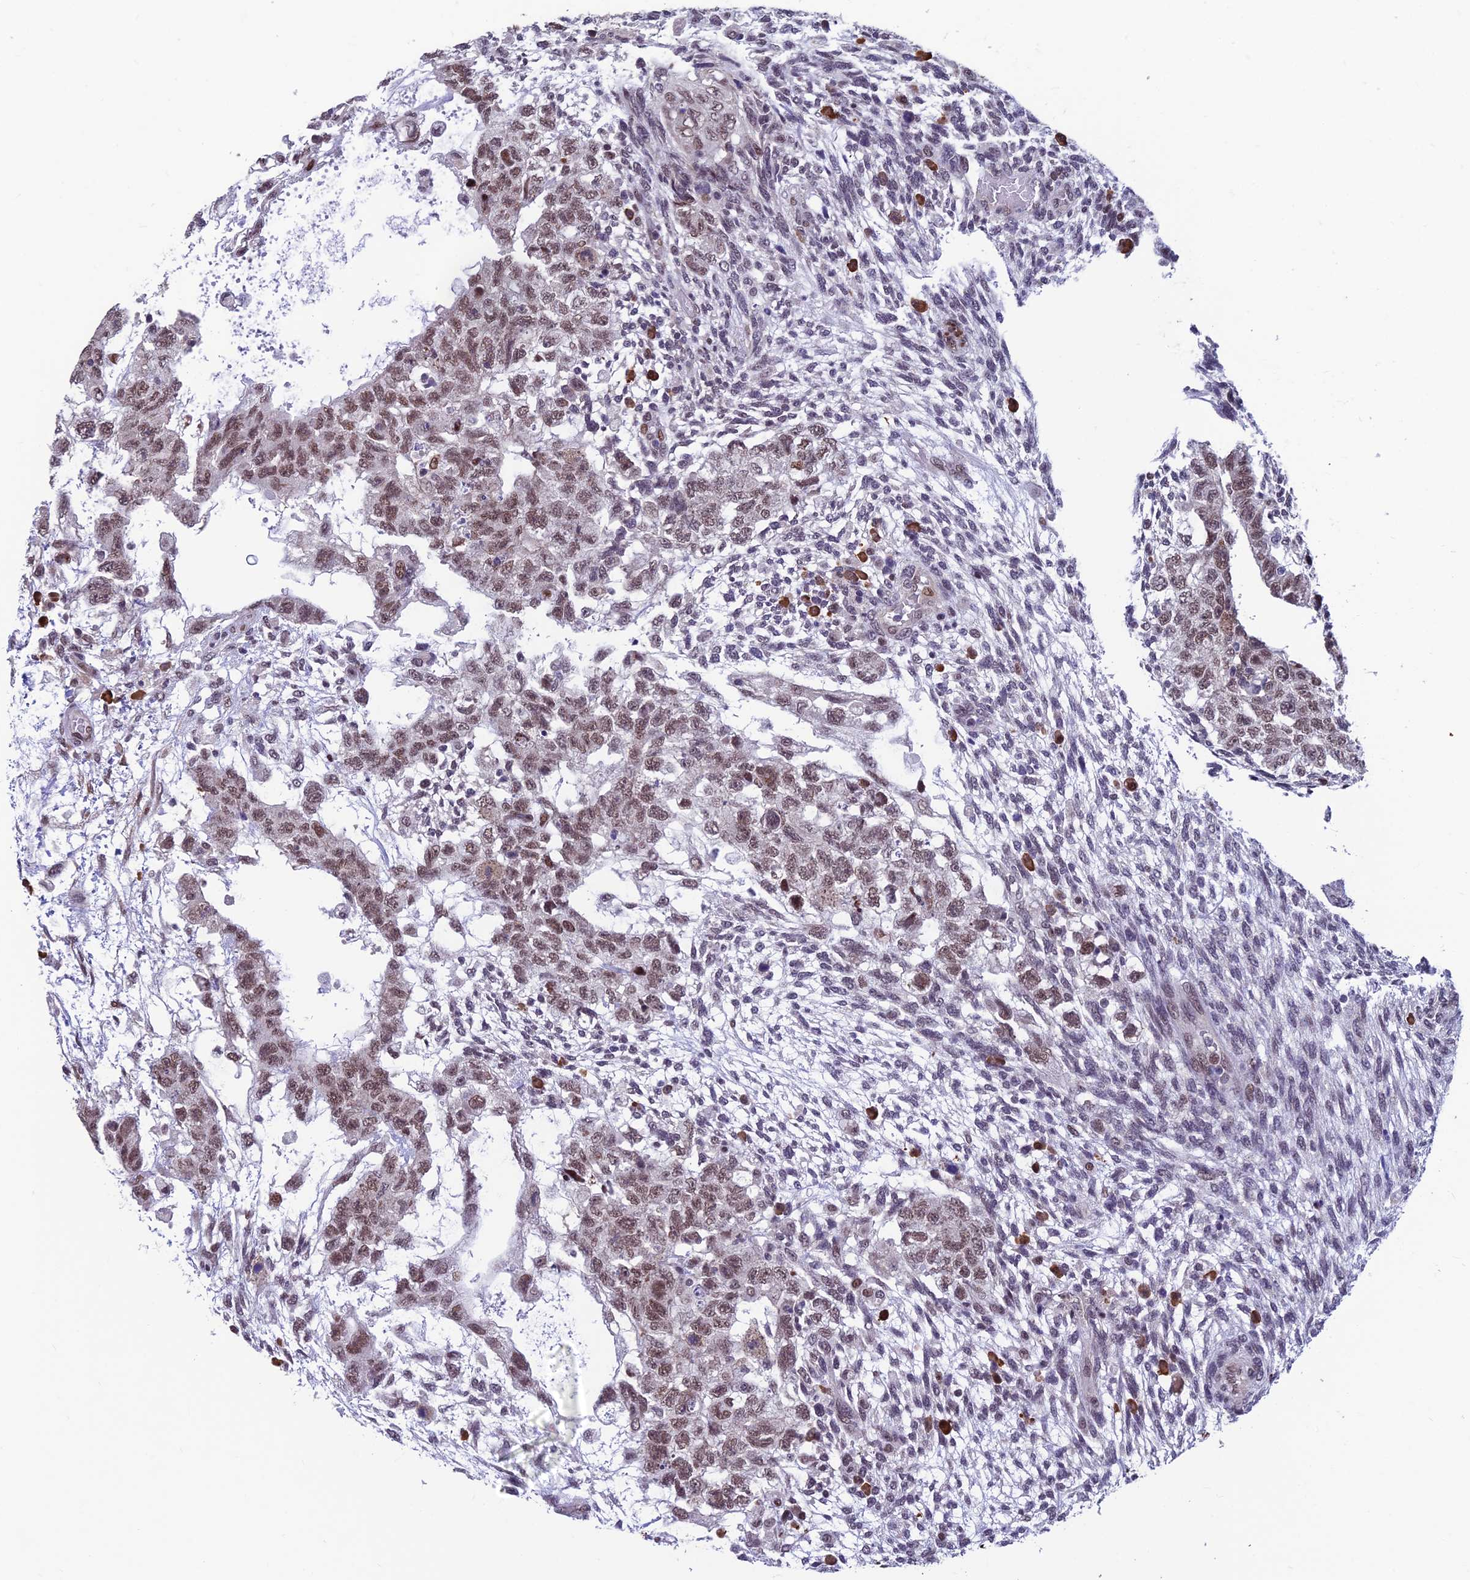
{"staining": {"intensity": "moderate", "quantity": ">75%", "location": "nuclear"}, "tissue": "testis cancer", "cell_type": "Tumor cells", "image_type": "cancer", "snomed": [{"axis": "morphology", "description": "Normal tissue, NOS"}, {"axis": "morphology", "description": "Carcinoma, Embryonal, NOS"}, {"axis": "topography", "description": "Testis"}], "caption": "Moderate nuclear expression is identified in about >75% of tumor cells in testis cancer (embryonal carcinoma).", "gene": "KIAA1191", "patient": {"sex": "male", "age": 36}}